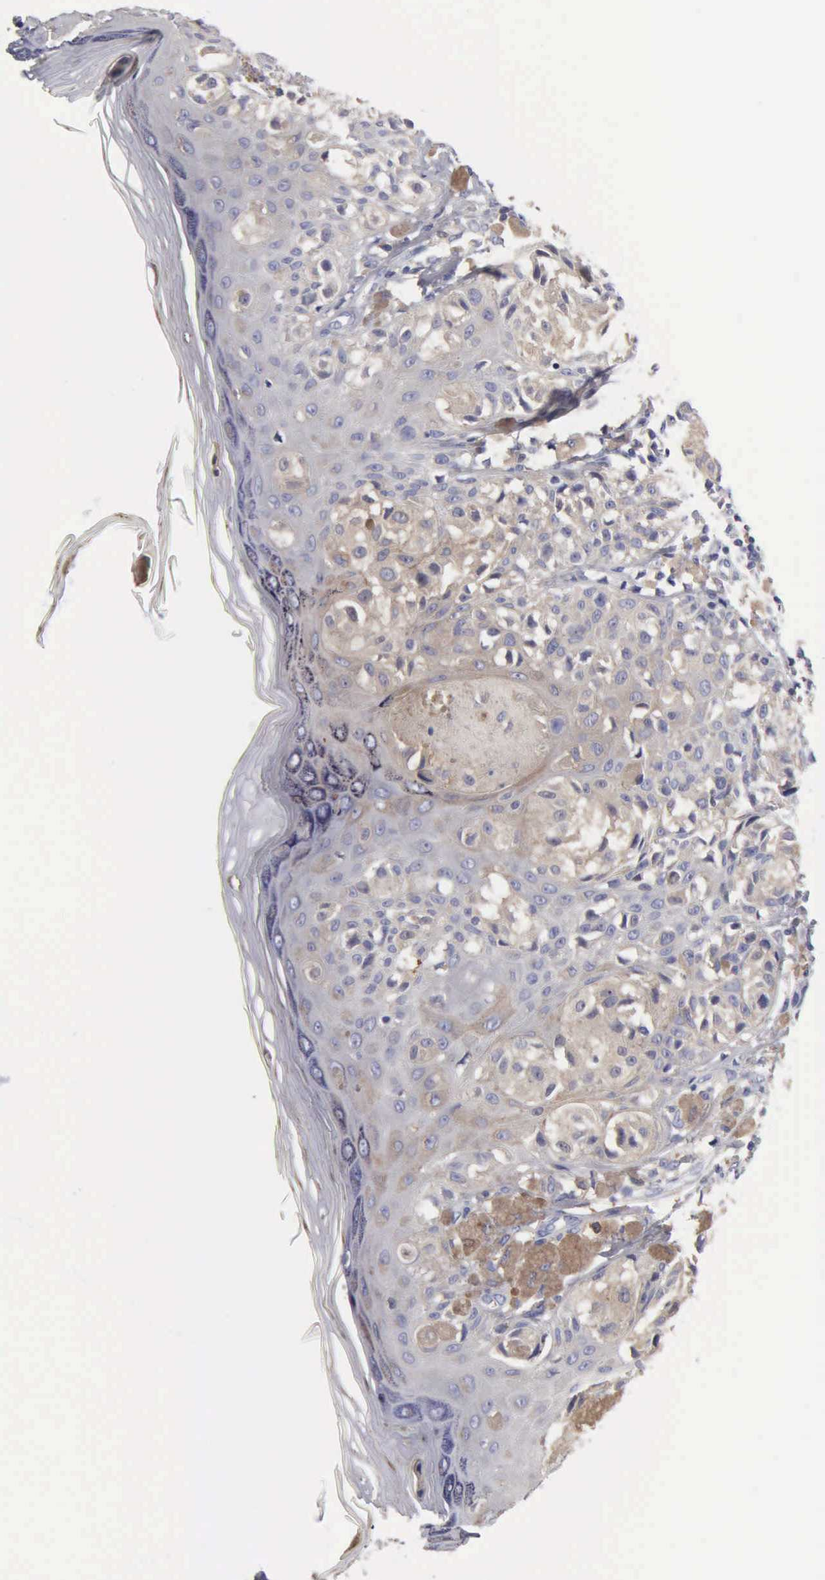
{"staining": {"intensity": "weak", "quantity": "25%-75%", "location": "cytoplasmic/membranous"}, "tissue": "melanoma", "cell_type": "Tumor cells", "image_type": "cancer", "snomed": [{"axis": "morphology", "description": "Malignant melanoma, NOS"}, {"axis": "topography", "description": "Skin"}], "caption": "Immunohistochemical staining of melanoma demonstrates low levels of weak cytoplasmic/membranous protein positivity in approximately 25%-75% of tumor cells.", "gene": "G6PD", "patient": {"sex": "female", "age": 55}}